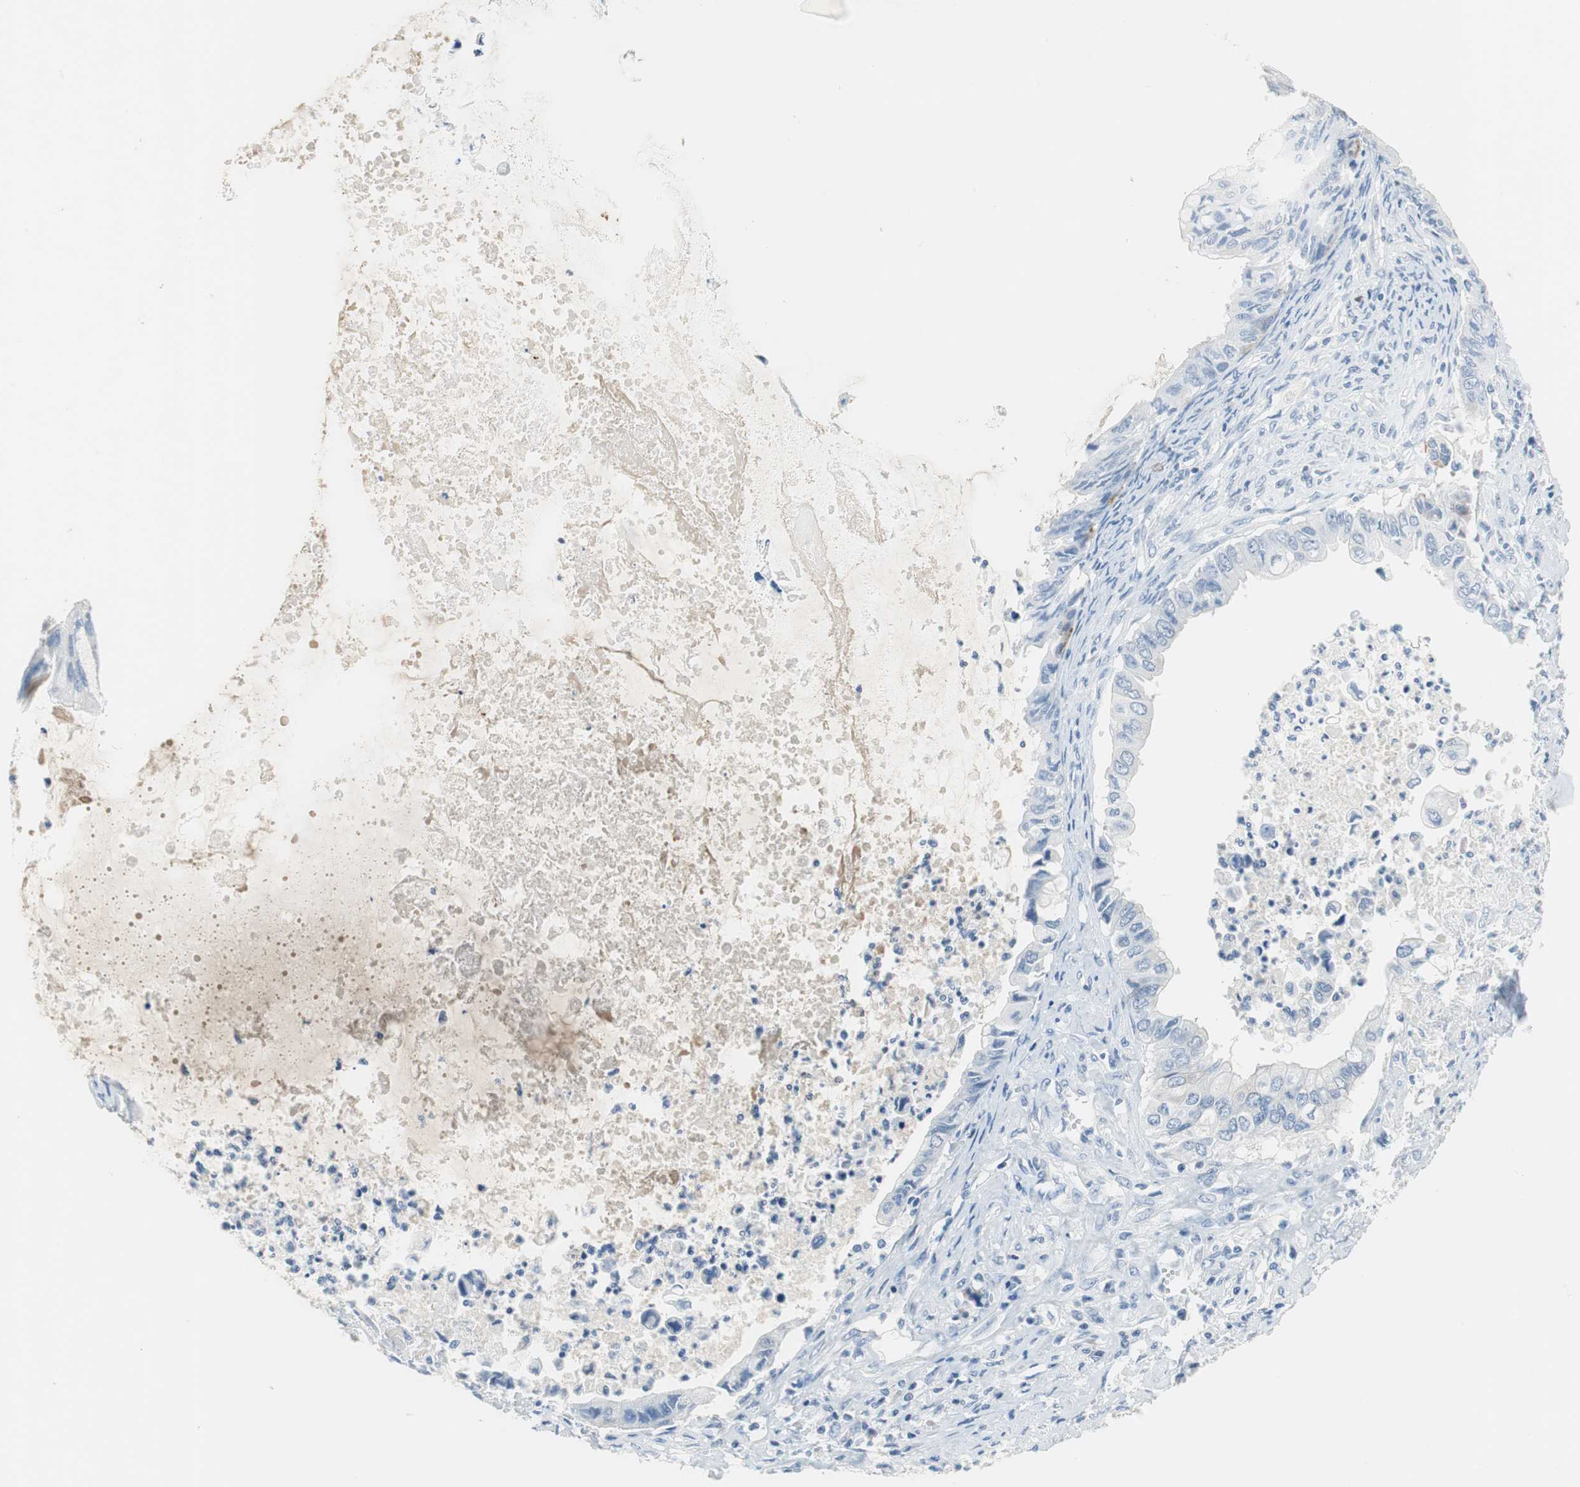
{"staining": {"intensity": "negative", "quantity": "none", "location": "none"}, "tissue": "ovarian cancer", "cell_type": "Tumor cells", "image_type": "cancer", "snomed": [{"axis": "morphology", "description": "Cystadenocarcinoma, mucinous, NOS"}, {"axis": "topography", "description": "Ovary"}], "caption": "An image of human ovarian cancer (mucinous cystadenocarcinoma) is negative for staining in tumor cells.", "gene": "GLCCI1", "patient": {"sex": "female", "age": 80}}